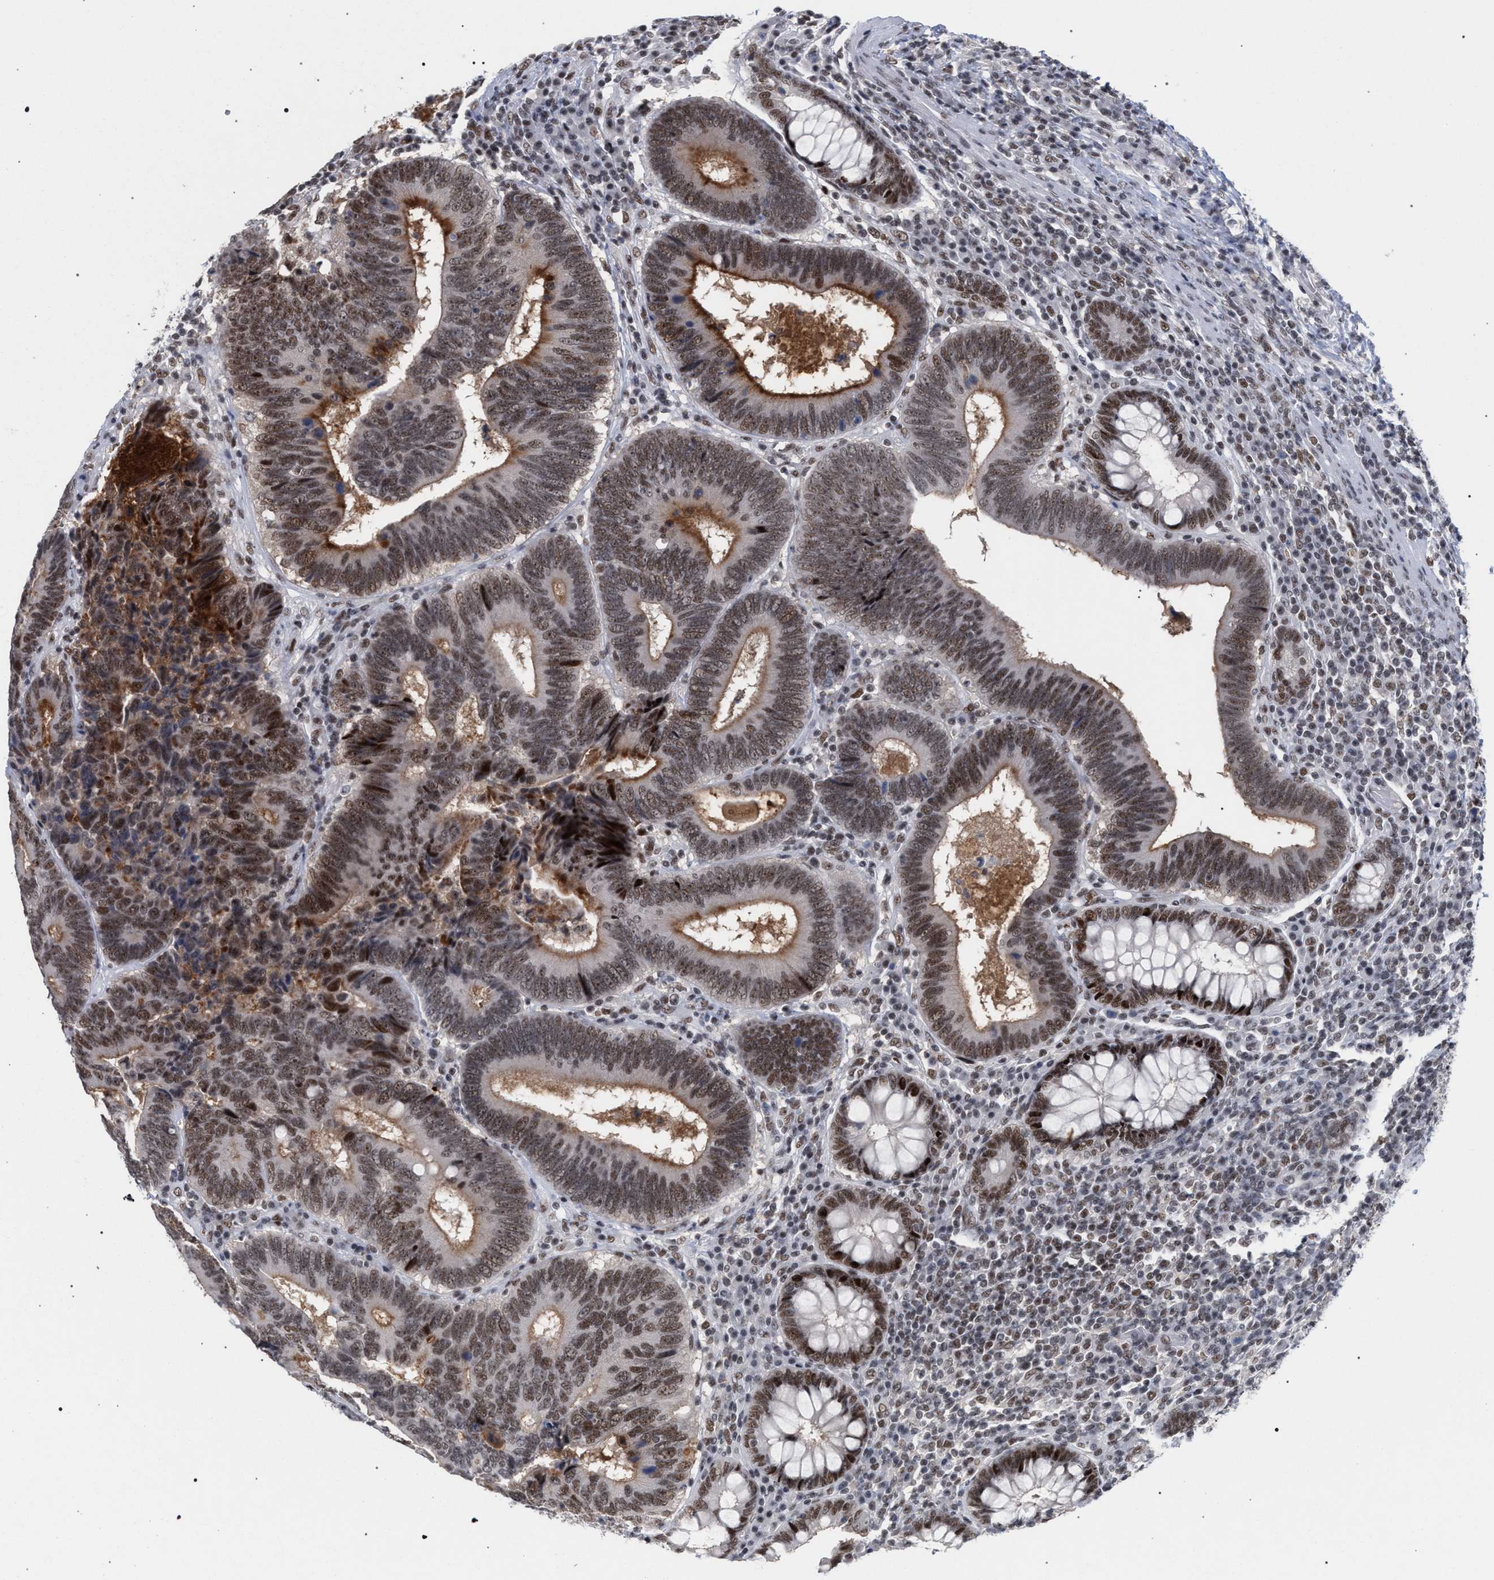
{"staining": {"intensity": "moderate", "quantity": ">75%", "location": "nuclear"}, "tissue": "colorectal cancer", "cell_type": "Tumor cells", "image_type": "cancer", "snomed": [{"axis": "morphology", "description": "Adenocarcinoma, NOS"}, {"axis": "topography", "description": "Colon"}], "caption": "Immunohistochemical staining of human colorectal adenocarcinoma shows medium levels of moderate nuclear staining in approximately >75% of tumor cells.", "gene": "SCAF4", "patient": {"sex": "female", "age": 78}}